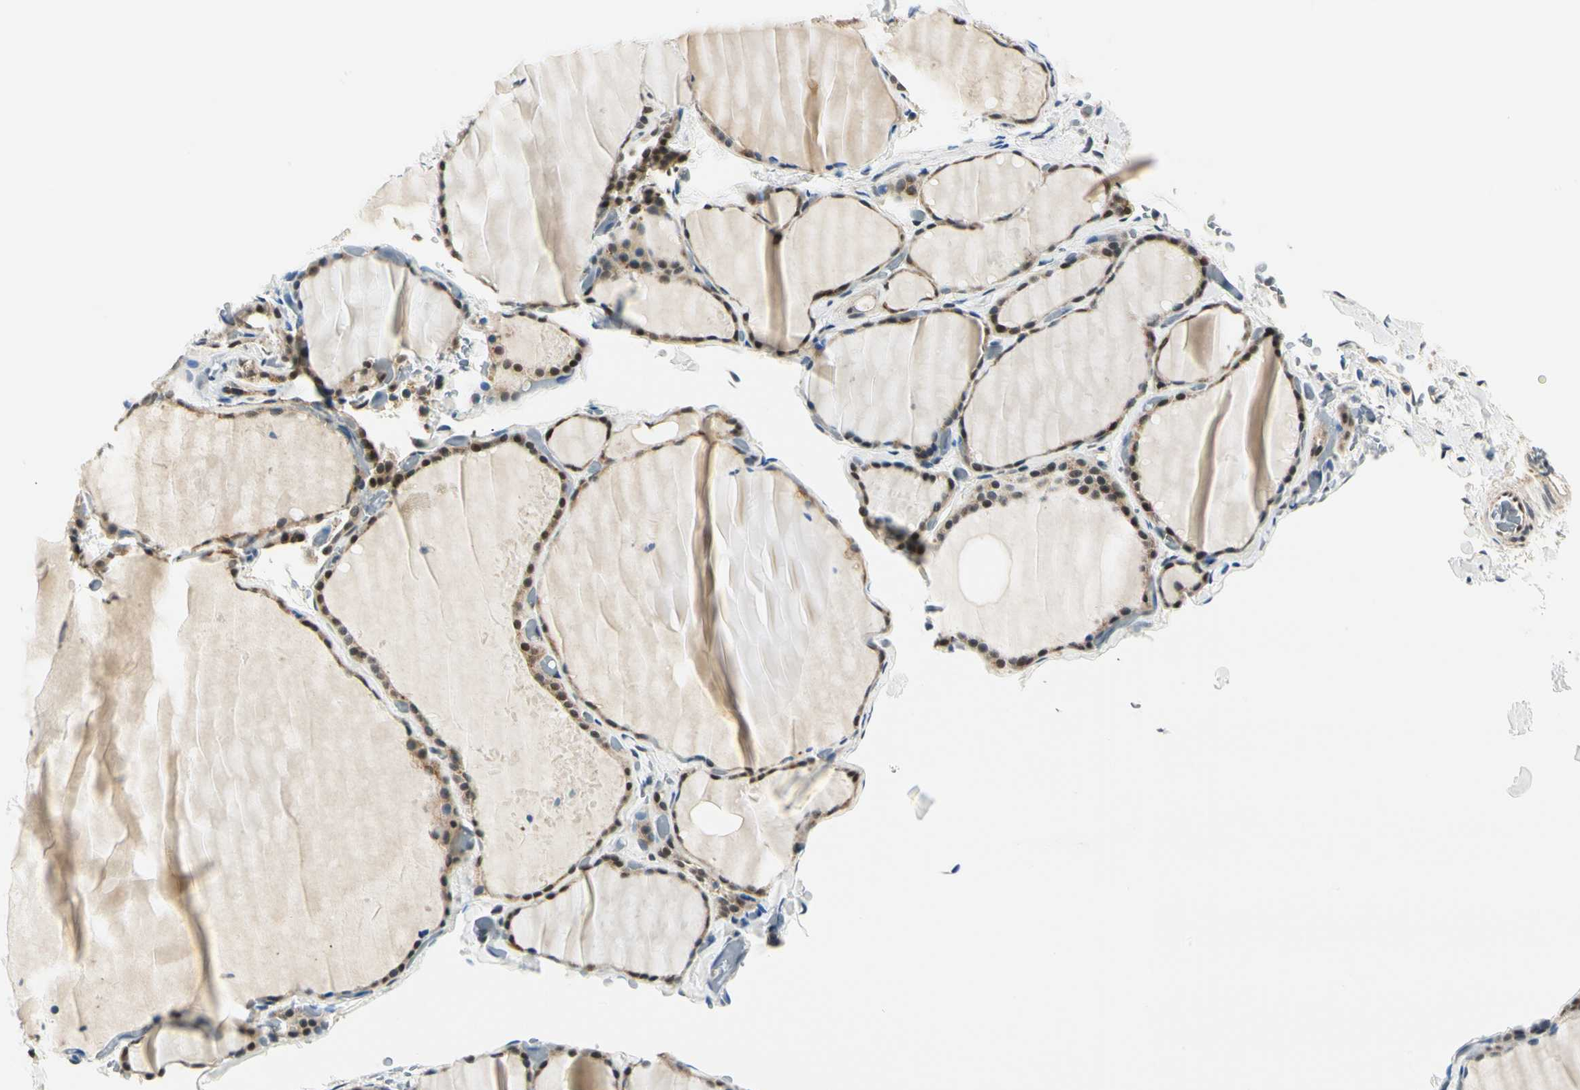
{"staining": {"intensity": "moderate", "quantity": "25%-75%", "location": "cytoplasmic/membranous"}, "tissue": "thyroid gland", "cell_type": "Glandular cells", "image_type": "normal", "snomed": [{"axis": "morphology", "description": "Normal tissue, NOS"}, {"axis": "topography", "description": "Thyroid gland"}], "caption": "Moderate cytoplasmic/membranous expression for a protein is identified in approximately 25%-75% of glandular cells of unremarkable thyroid gland using IHC.", "gene": "PDK2", "patient": {"sex": "female", "age": 22}}